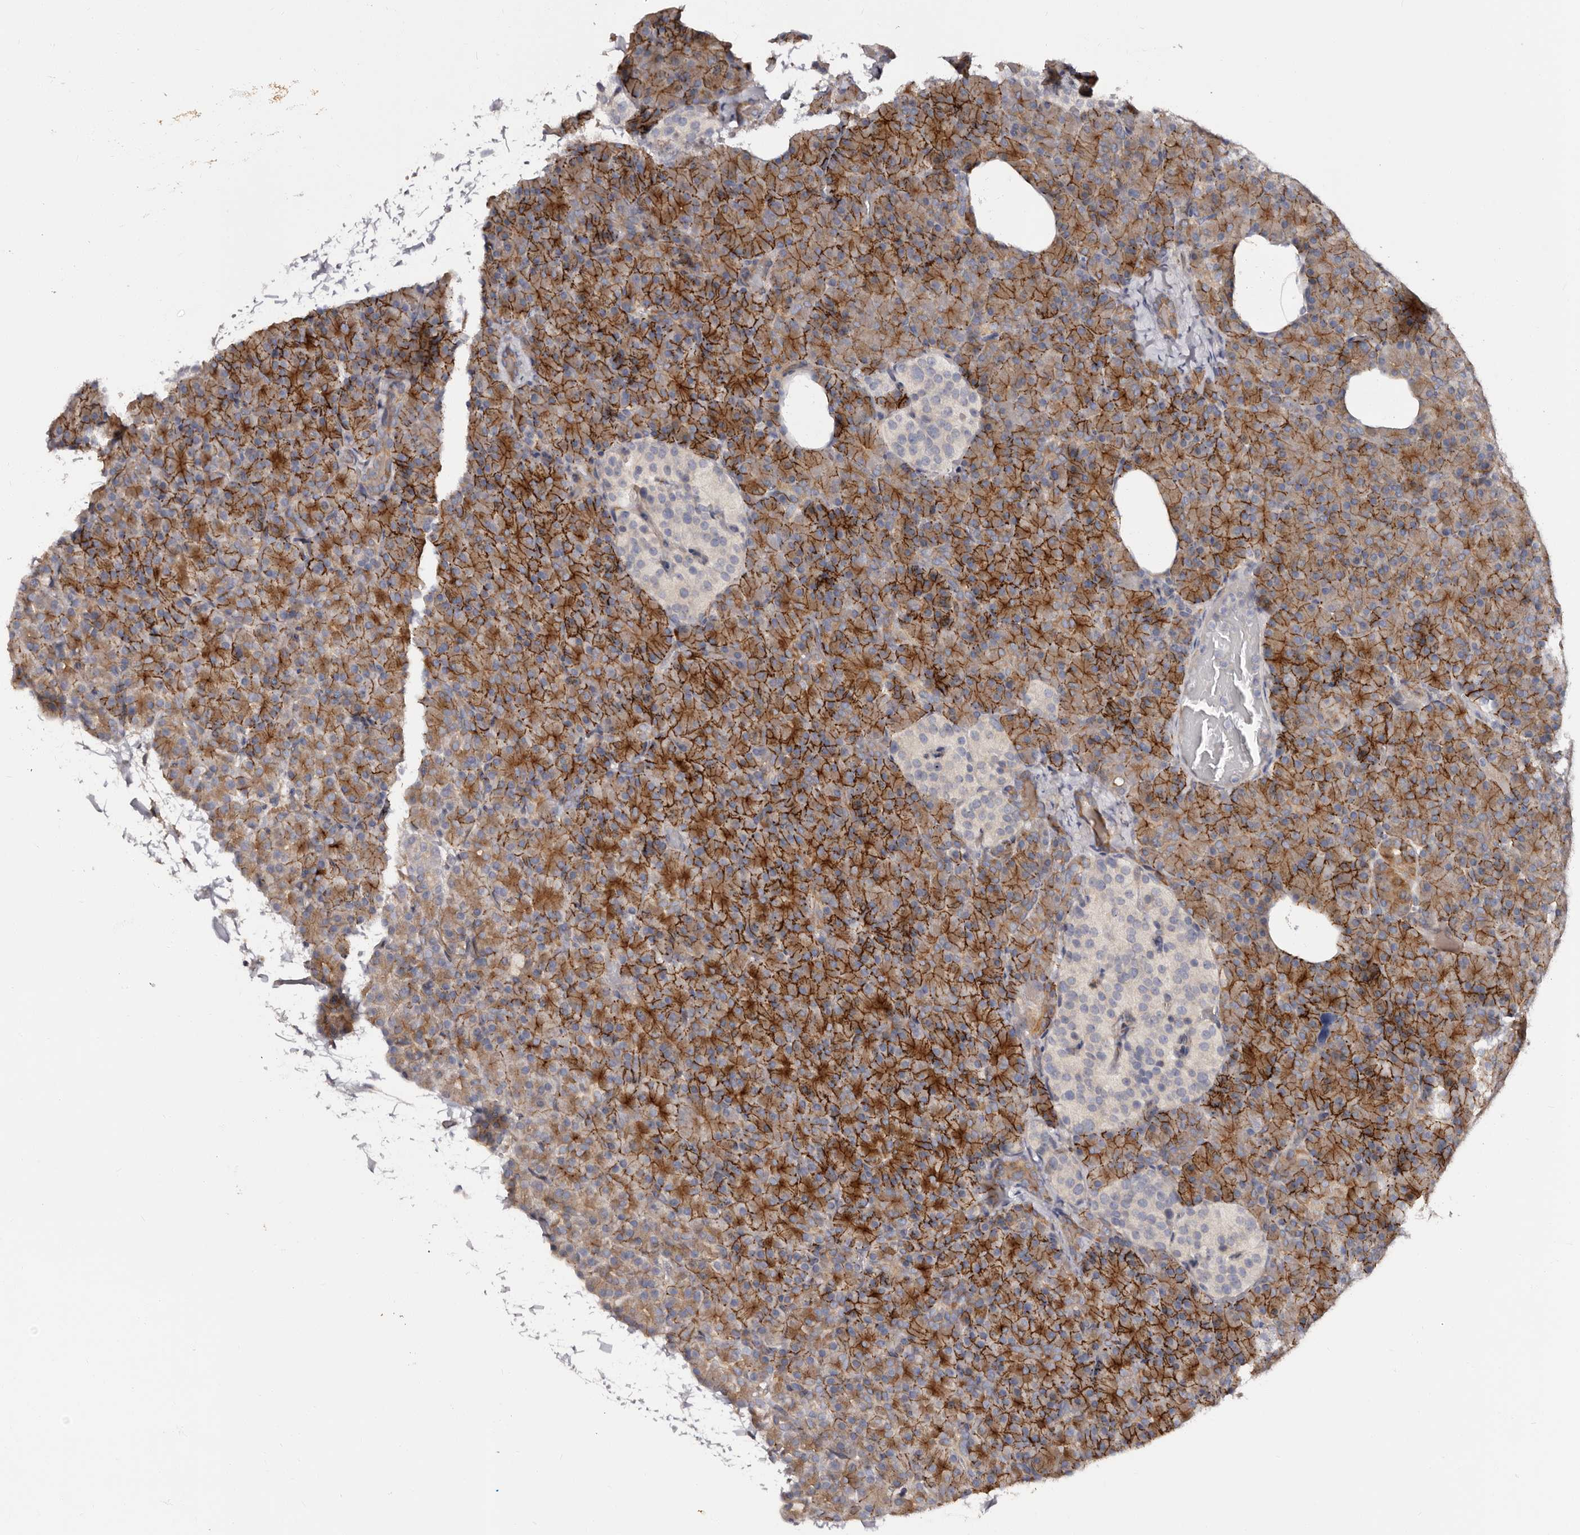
{"staining": {"intensity": "strong", "quantity": "25%-75%", "location": "cytoplasmic/membranous"}, "tissue": "pancreas", "cell_type": "Exocrine glandular cells", "image_type": "normal", "snomed": [{"axis": "morphology", "description": "Normal tissue, NOS"}, {"axis": "topography", "description": "Pancreas"}], "caption": "High-power microscopy captured an immunohistochemistry micrograph of unremarkable pancreas, revealing strong cytoplasmic/membranous expression in about 25%-75% of exocrine glandular cells.", "gene": "TBC1D22B", "patient": {"sex": "female", "age": 43}}